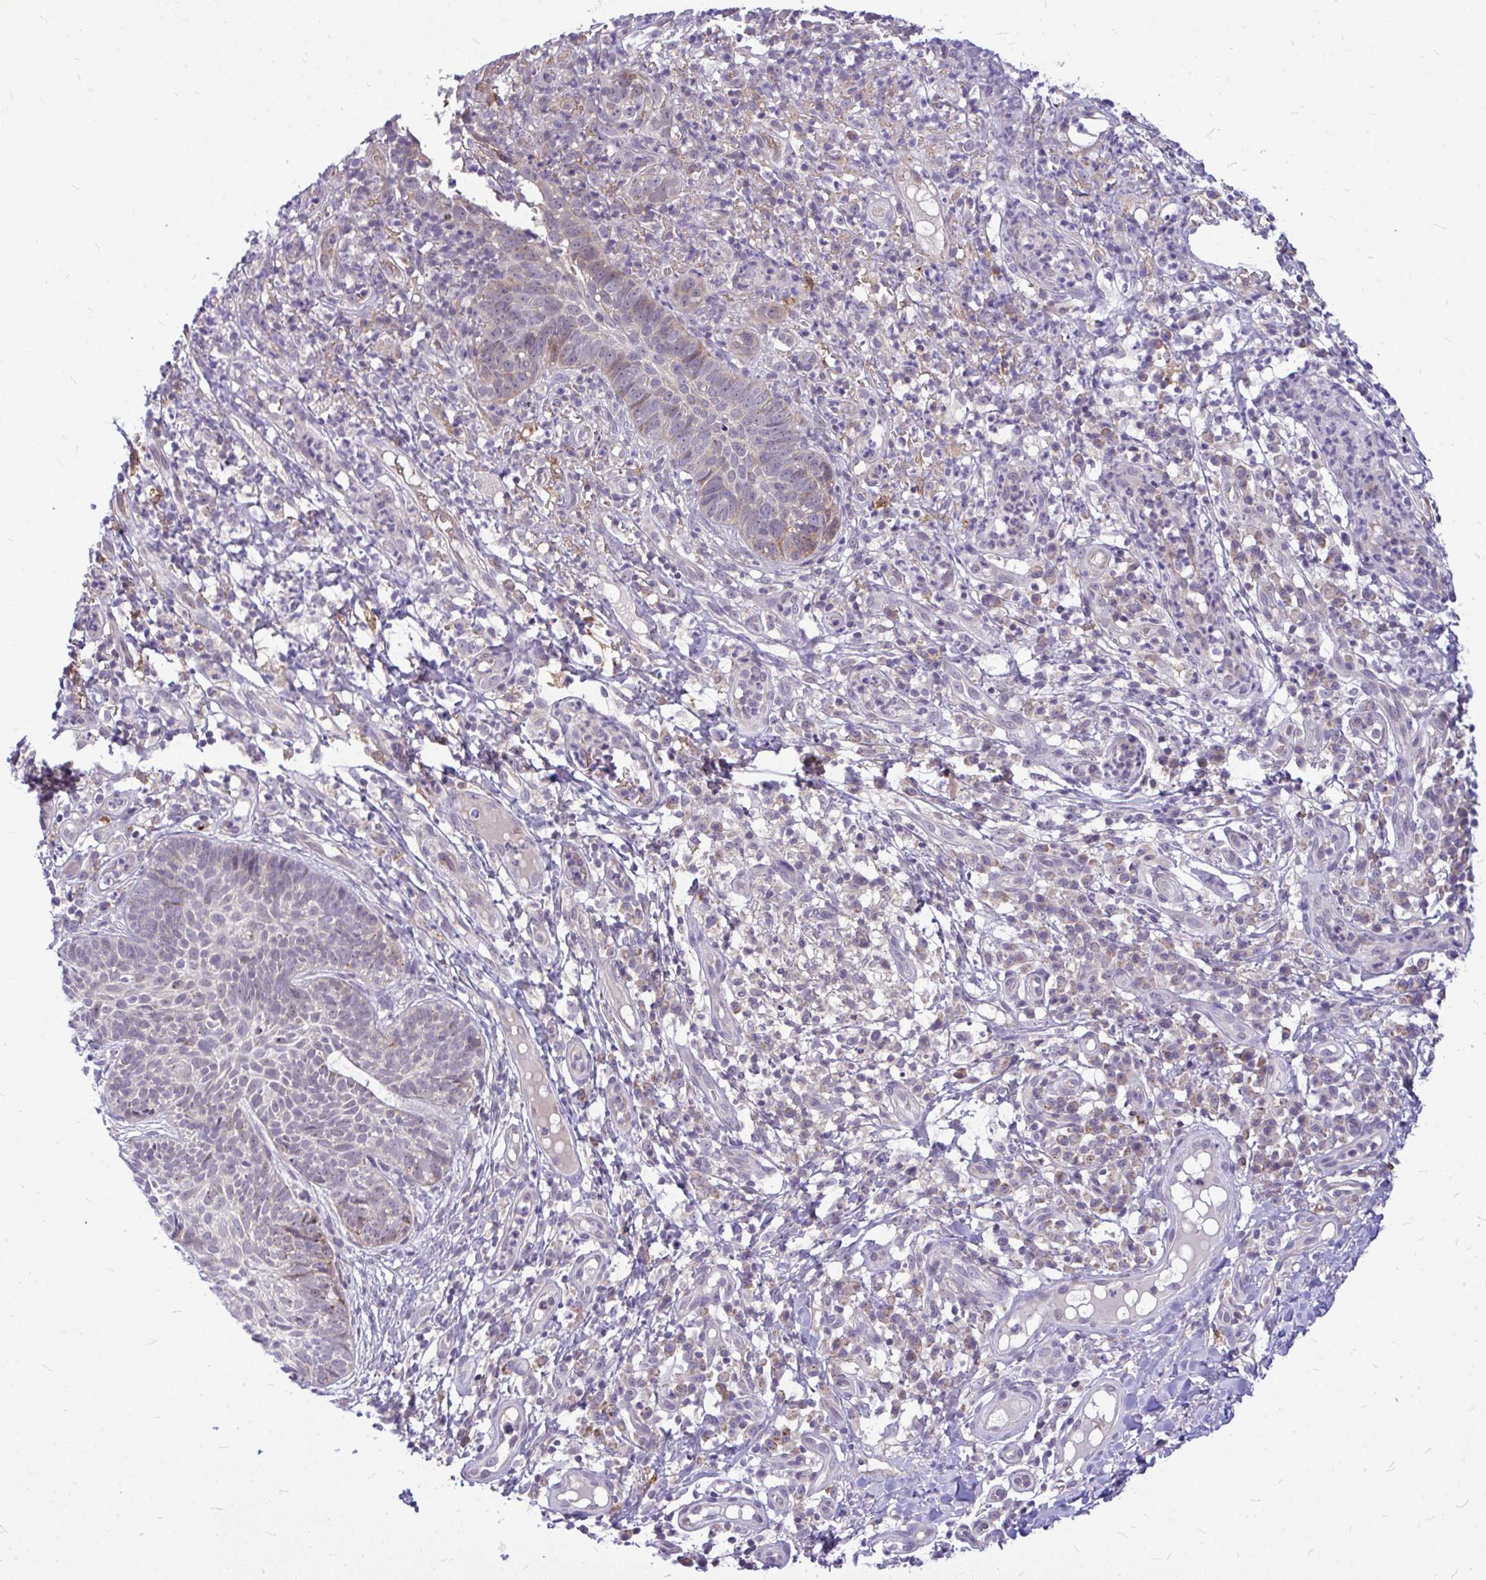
{"staining": {"intensity": "negative", "quantity": "none", "location": "none"}, "tissue": "skin cancer", "cell_type": "Tumor cells", "image_type": "cancer", "snomed": [{"axis": "morphology", "description": "Basal cell carcinoma"}, {"axis": "topography", "description": "Skin"}, {"axis": "topography", "description": "Skin of leg"}], "caption": "The image shows no significant positivity in tumor cells of basal cell carcinoma (skin).", "gene": "ZSCAN25", "patient": {"sex": "female", "age": 87}}